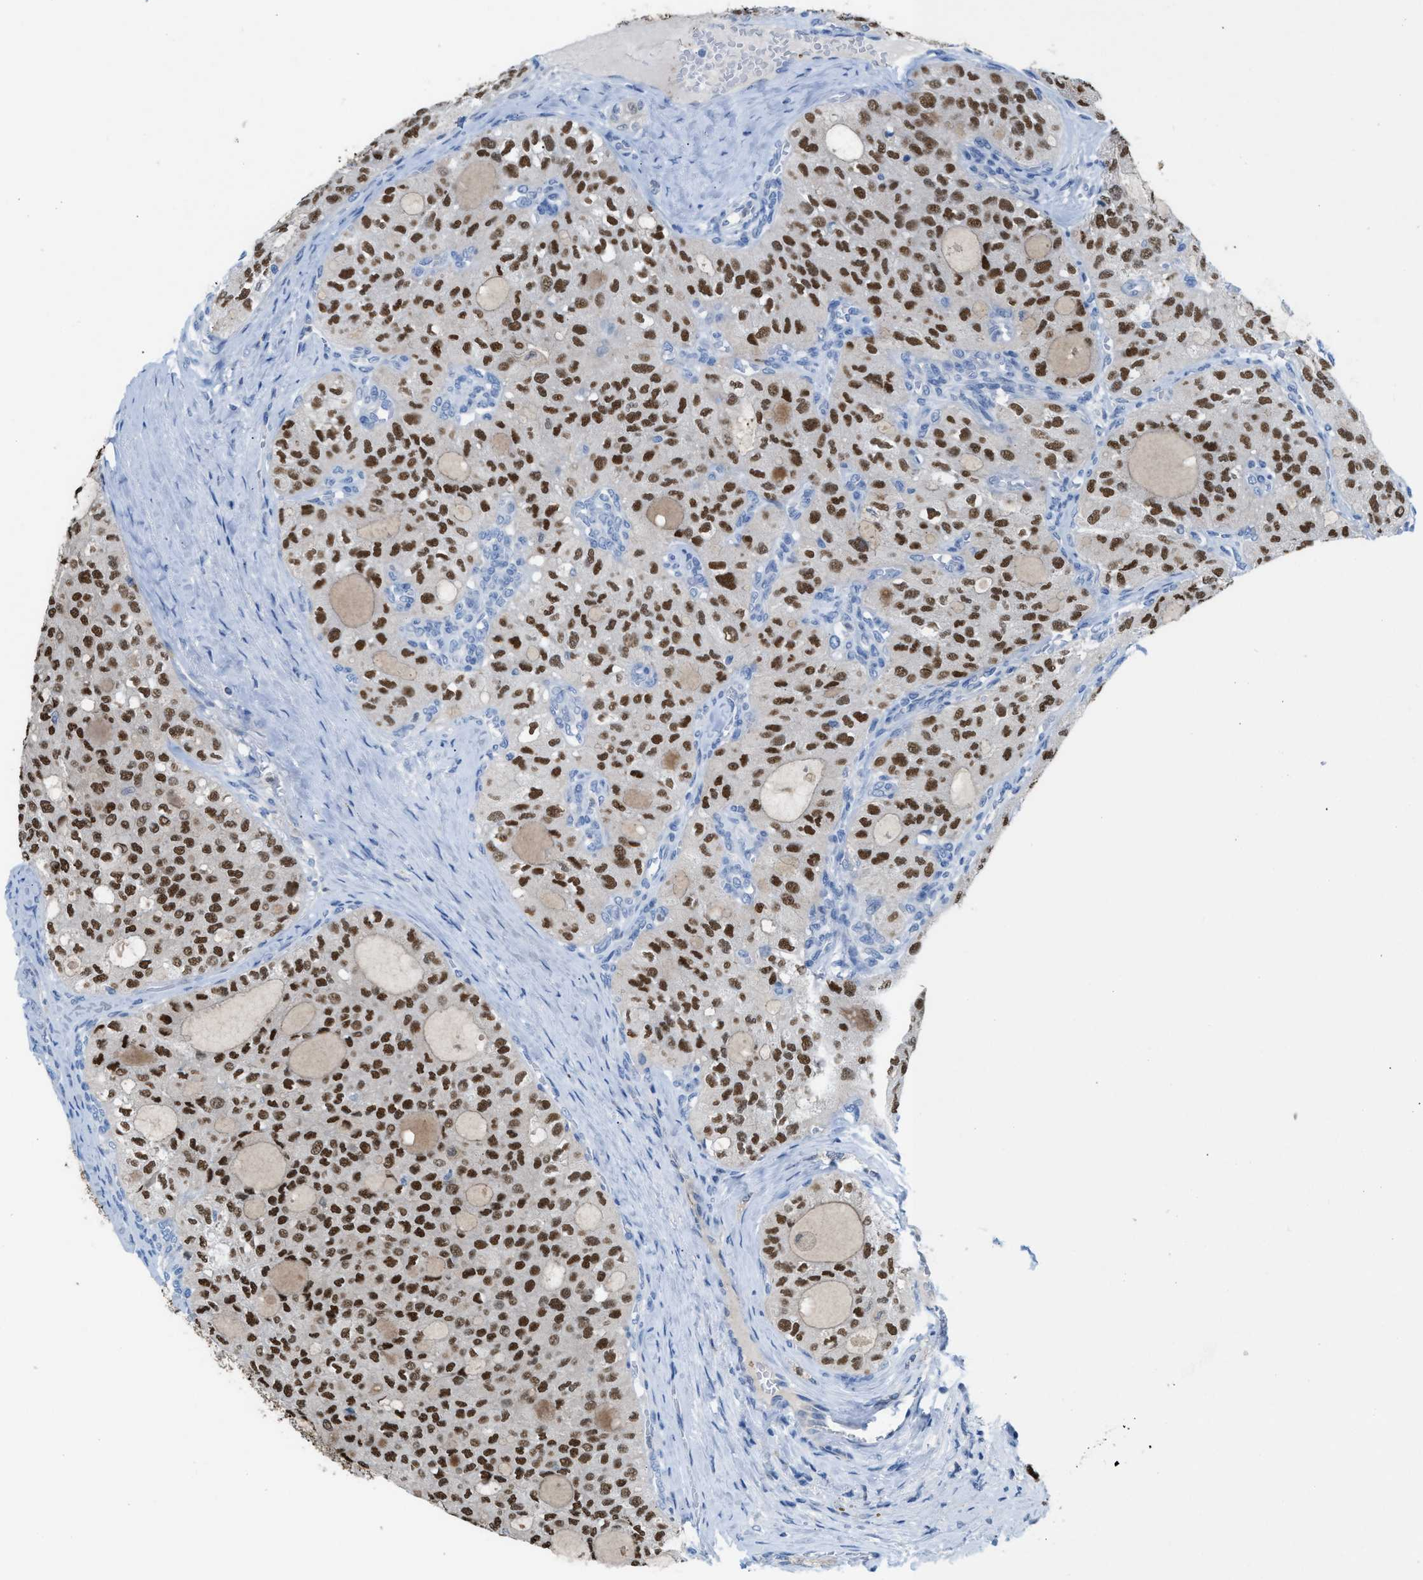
{"staining": {"intensity": "strong", "quantity": ">75%", "location": "nuclear"}, "tissue": "thyroid cancer", "cell_type": "Tumor cells", "image_type": "cancer", "snomed": [{"axis": "morphology", "description": "Follicular adenoma carcinoma, NOS"}, {"axis": "topography", "description": "Thyroid gland"}], "caption": "A photomicrograph showing strong nuclear staining in approximately >75% of tumor cells in thyroid follicular adenoma carcinoma, as visualized by brown immunohistochemical staining.", "gene": "PPM1D", "patient": {"sex": "male", "age": 75}}